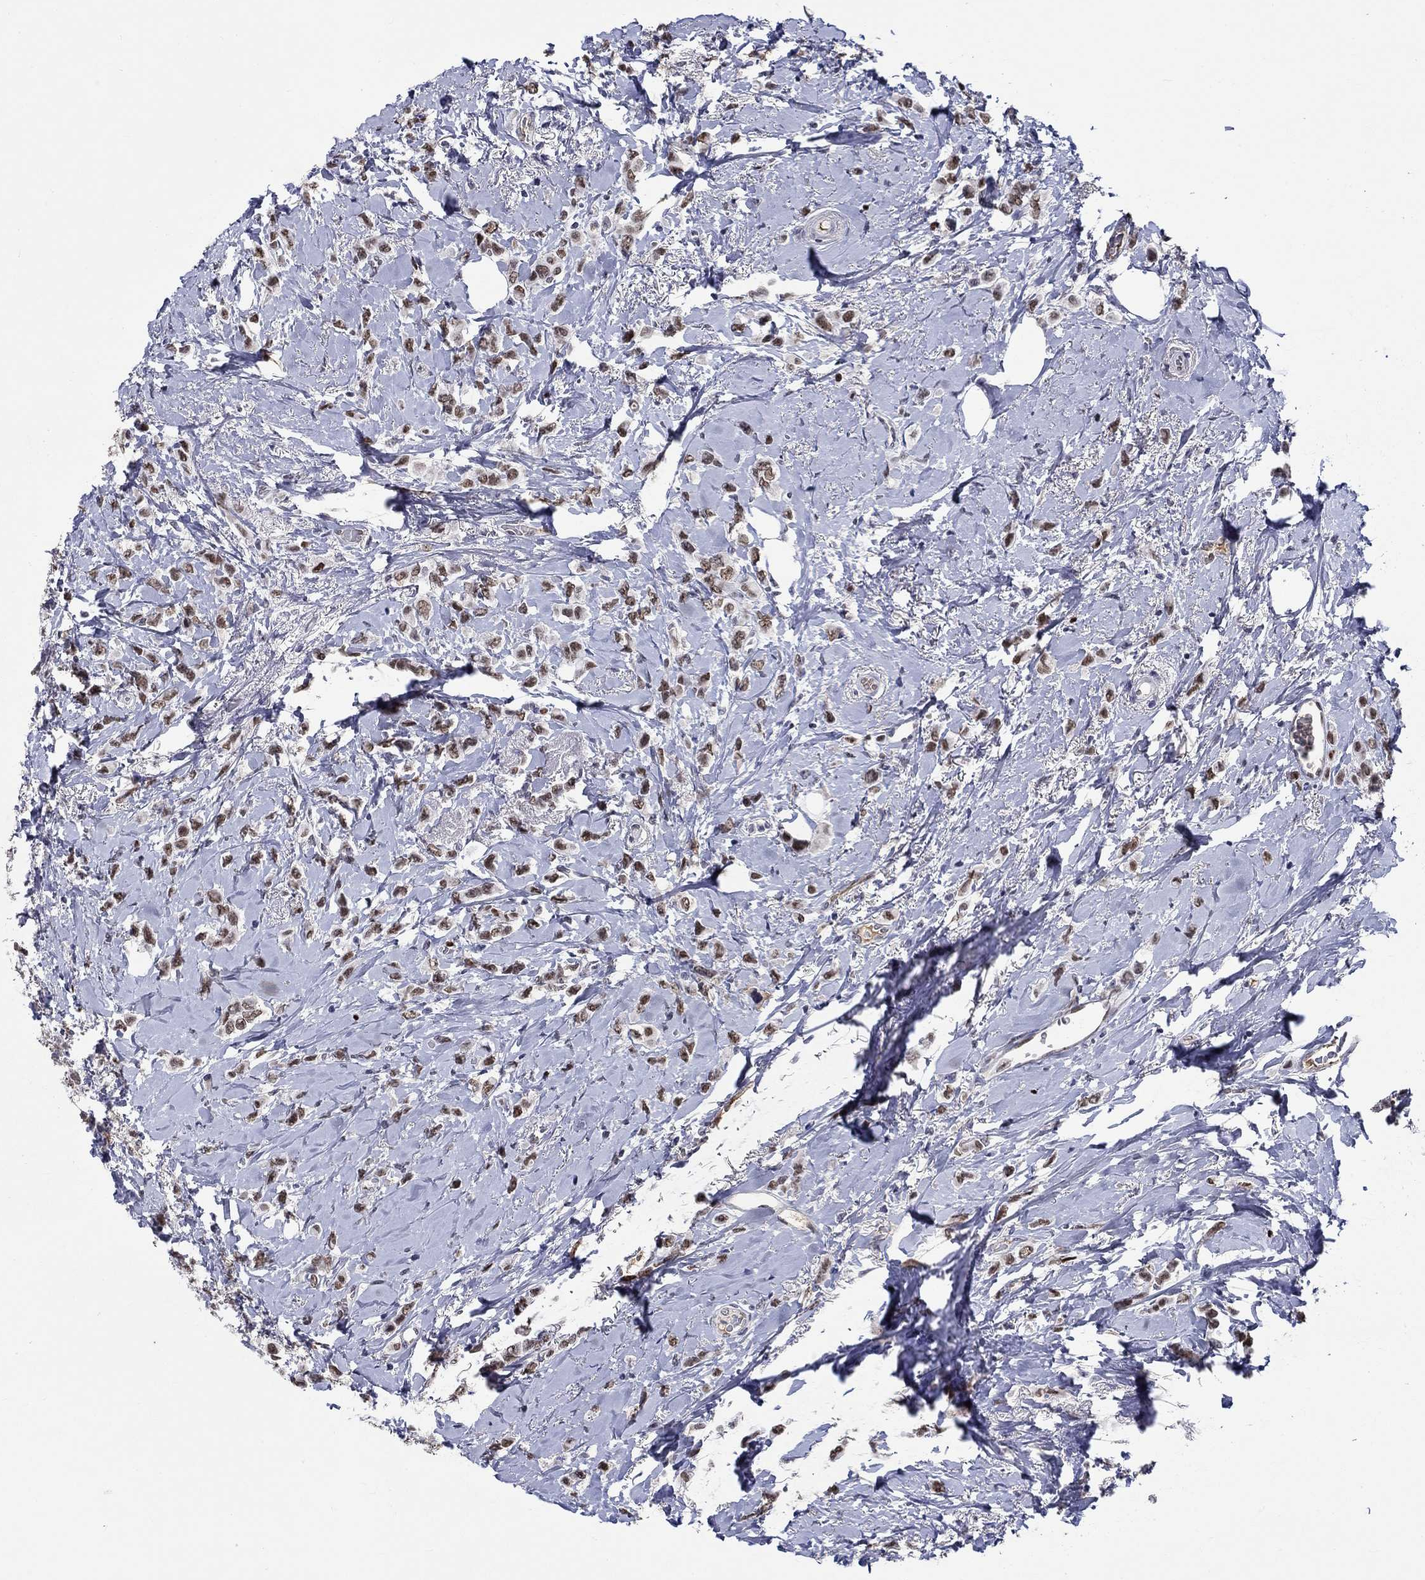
{"staining": {"intensity": "strong", "quantity": "25%-75%", "location": "nuclear"}, "tissue": "breast cancer", "cell_type": "Tumor cells", "image_type": "cancer", "snomed": [{"axis": "morphology", "description": "Lobular carcinoma"}, {"axis": "topography", "description": "Breast"}], "caption": "Breast cancer was stained to show a protein in brown. There is high levels of strong nuclear expression in approximately 25%-75% of tumor cells. (Brightfield microscopy of DAB IHC at high magnification).", "gene": "GATA2", "patient": {"sex": "female", "age": 66}}